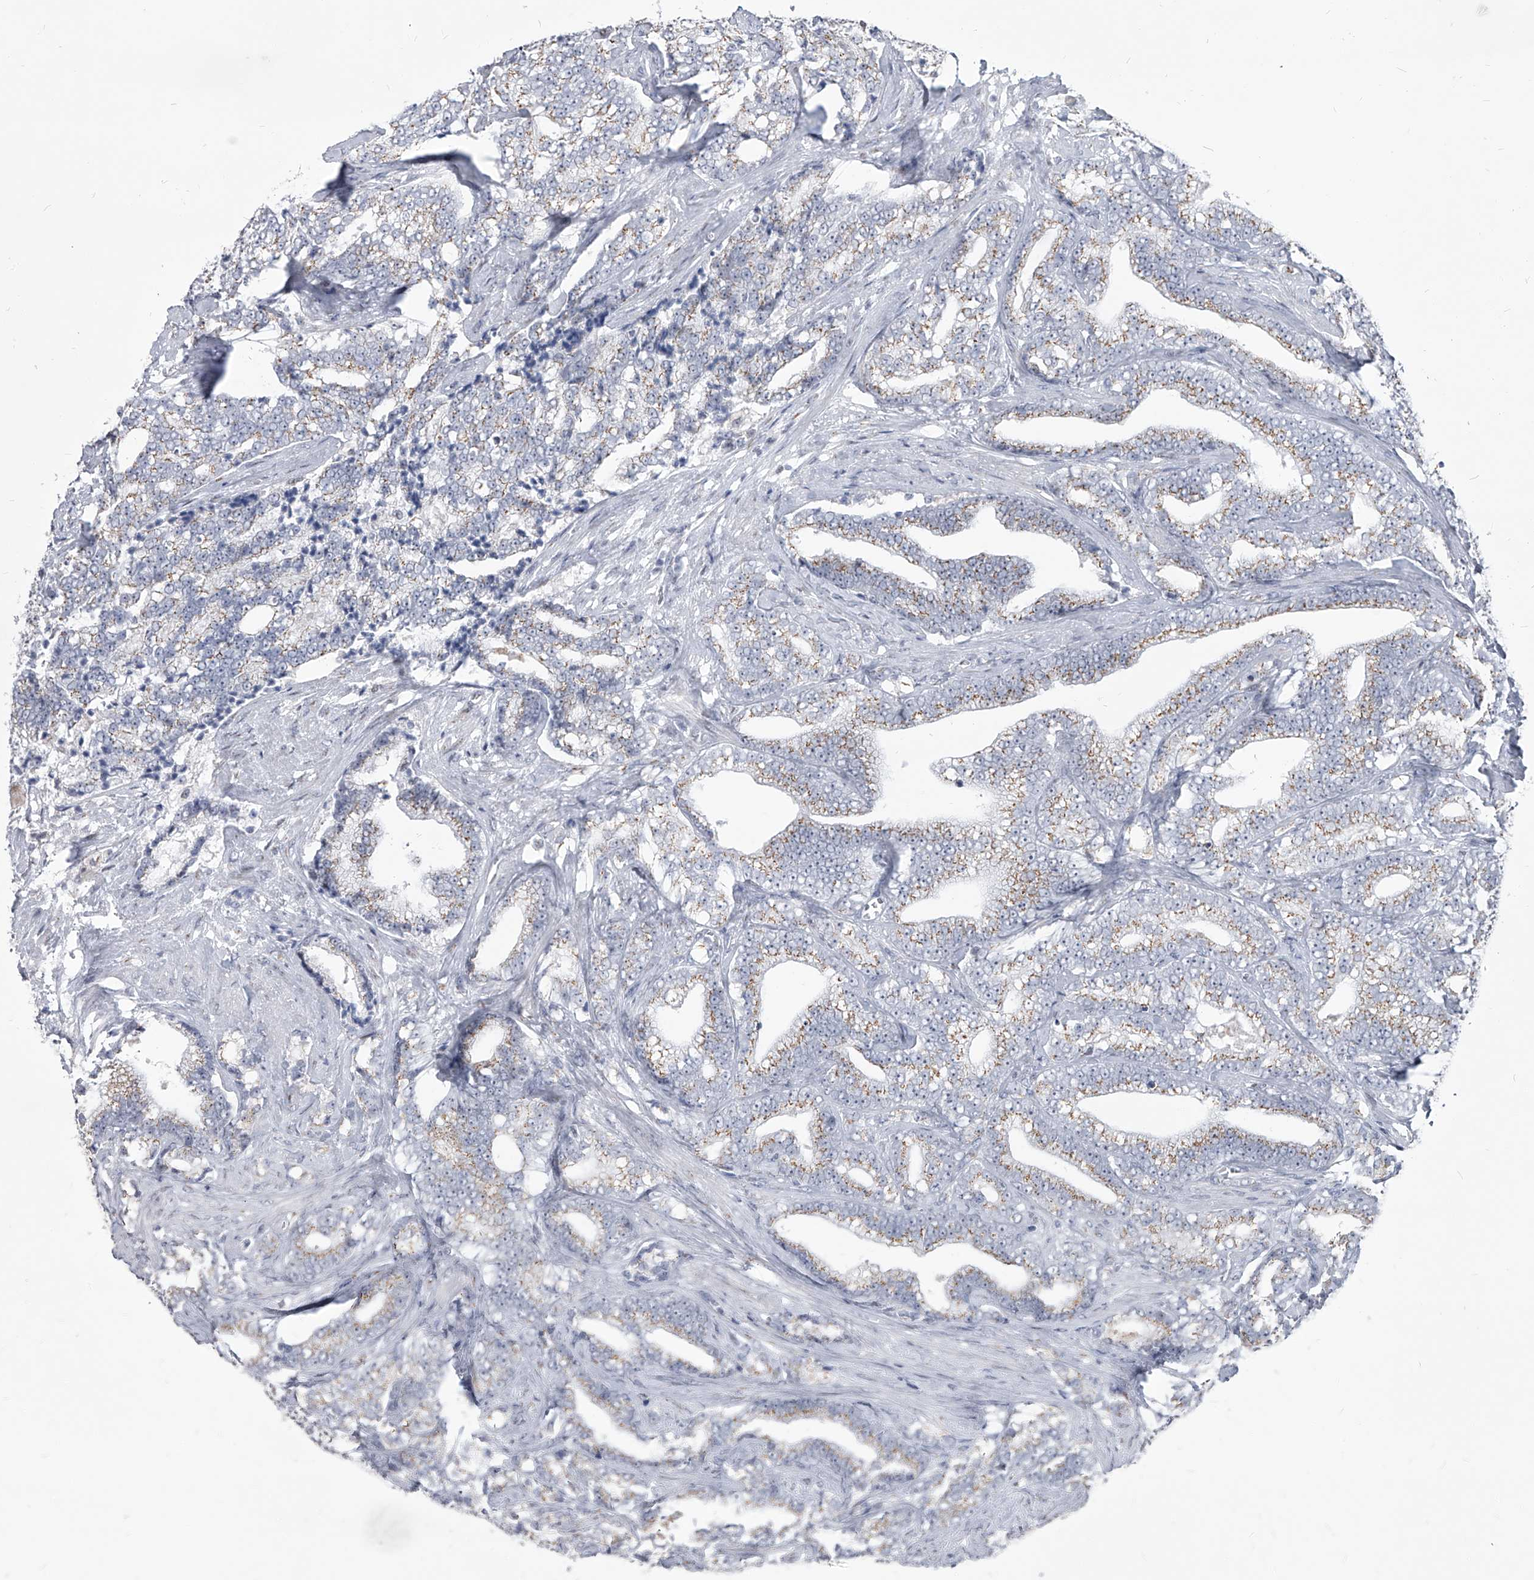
{"staining": {"intensity": "moderate", "quantity": ">75%", "location": "cytoplasmic/membranous"}, "tissue": "prostate cancer", "cell_type": "Tumor cells", "image_type": "cancer", "snomed": [{"axis": "morphology", "description": "Adenocarcinoma, High grade"}, {"axis": "topography", "description": "Prostate and seminal vesicle, NOS"}], "caption": "IHC of adenocarcinoma (high-grade) (prostate) displays medium levels of moderate cytoplasmic/membranous staining in about >75% of tumor cells.", "gene": "EVA1C", "patient": {"sex": "male", "age": 67}}